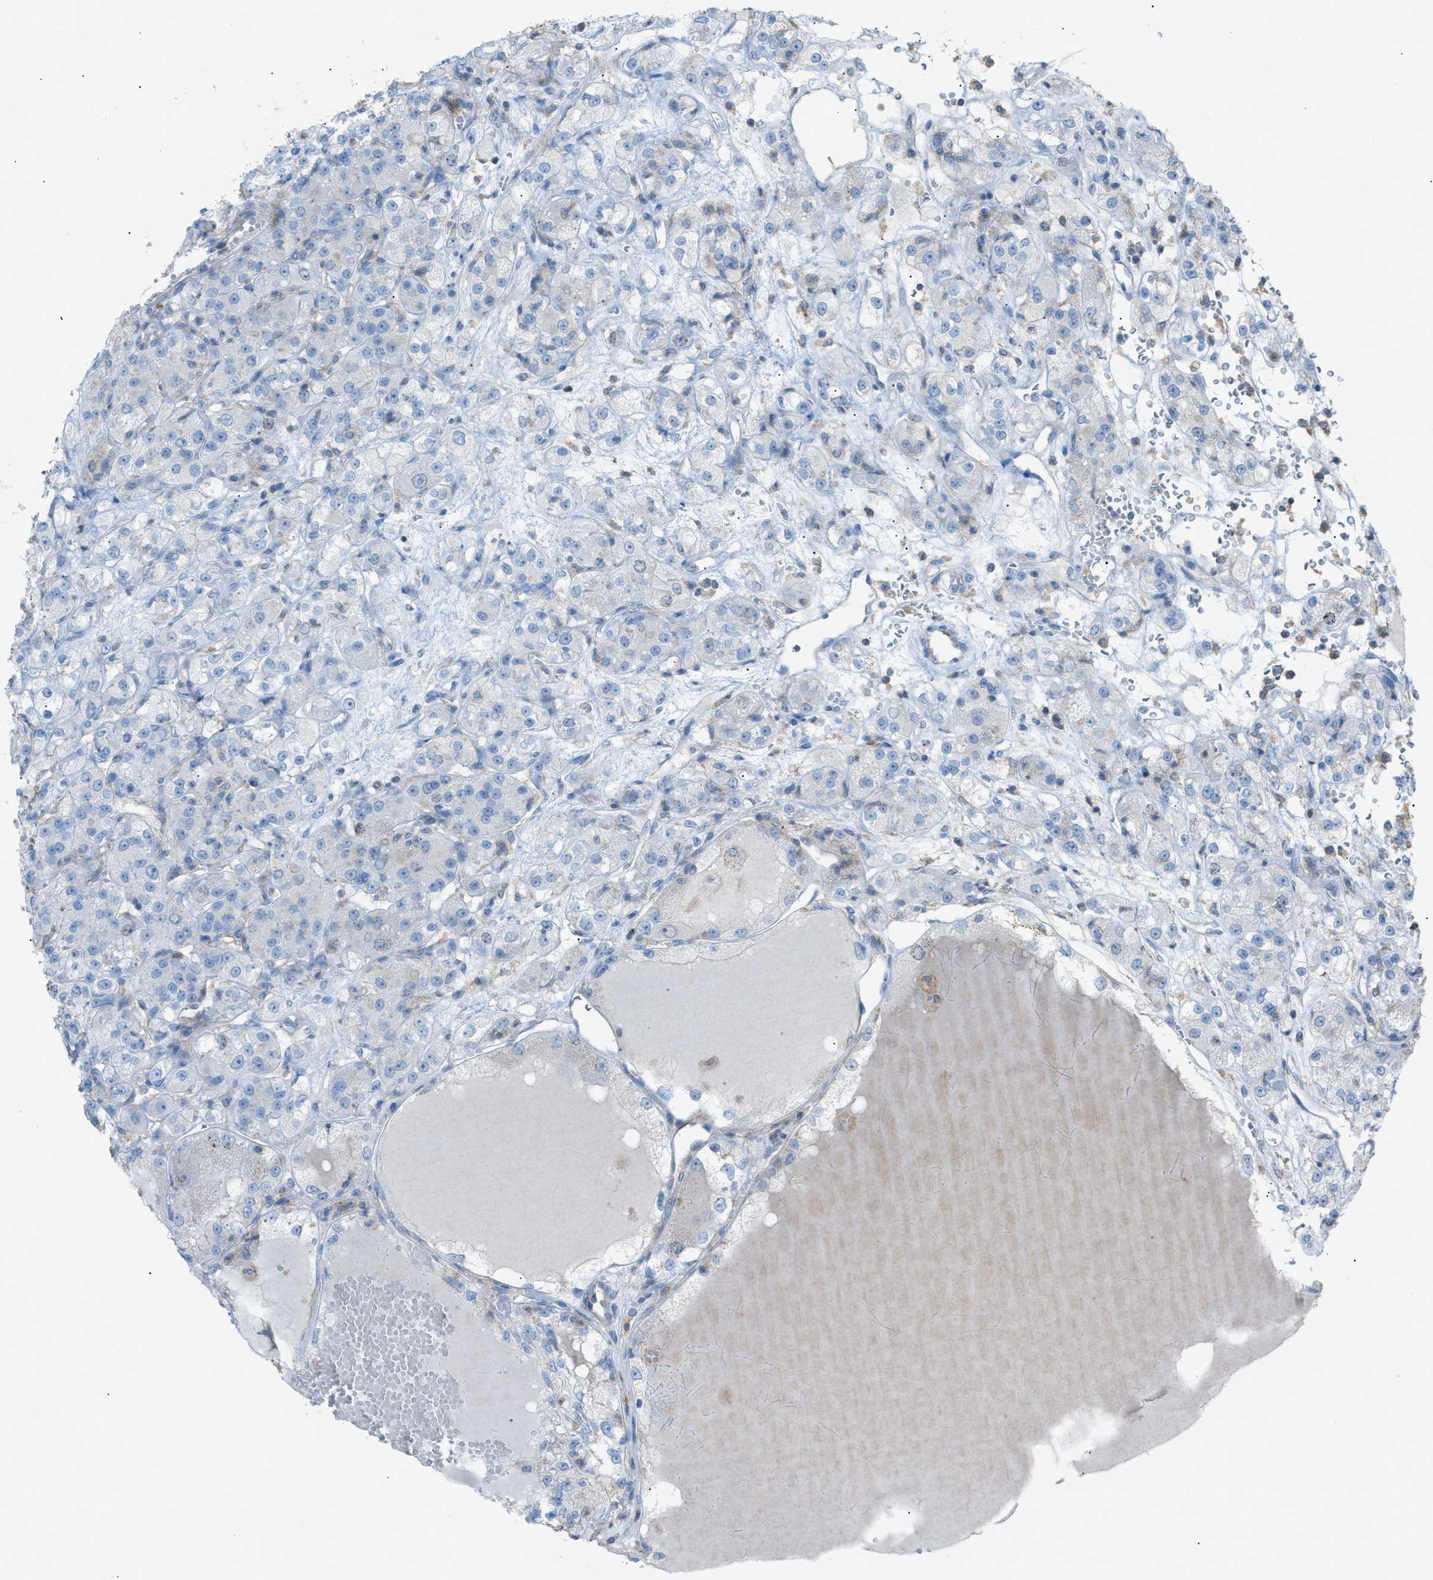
{"staining": {"intensity": "negative", "quantity": "none", "location": "none"}, "tissue": "renal cancer", "cell_type": "Tumor cells", "image_type": "cancer", "snomed": [{"axis": "morphology", "description": "Normal tissue, NOS"}, {"axis": "morphology", "description": "Adenocarcinoma, NOS"}, {"axis": "topography", "description": "Kidney"}], "caption": "Immunohistochemical staining of human renal adenocarcinoma reveals no significant positivity in tumor cells. (Brightfield microscopy of DAB (3,3'-diaminobenzidine) immunohistochemistry (IHC) at high magnification).", "gene": "NCK2", "patient": {"sex": "male", "age": 61}}